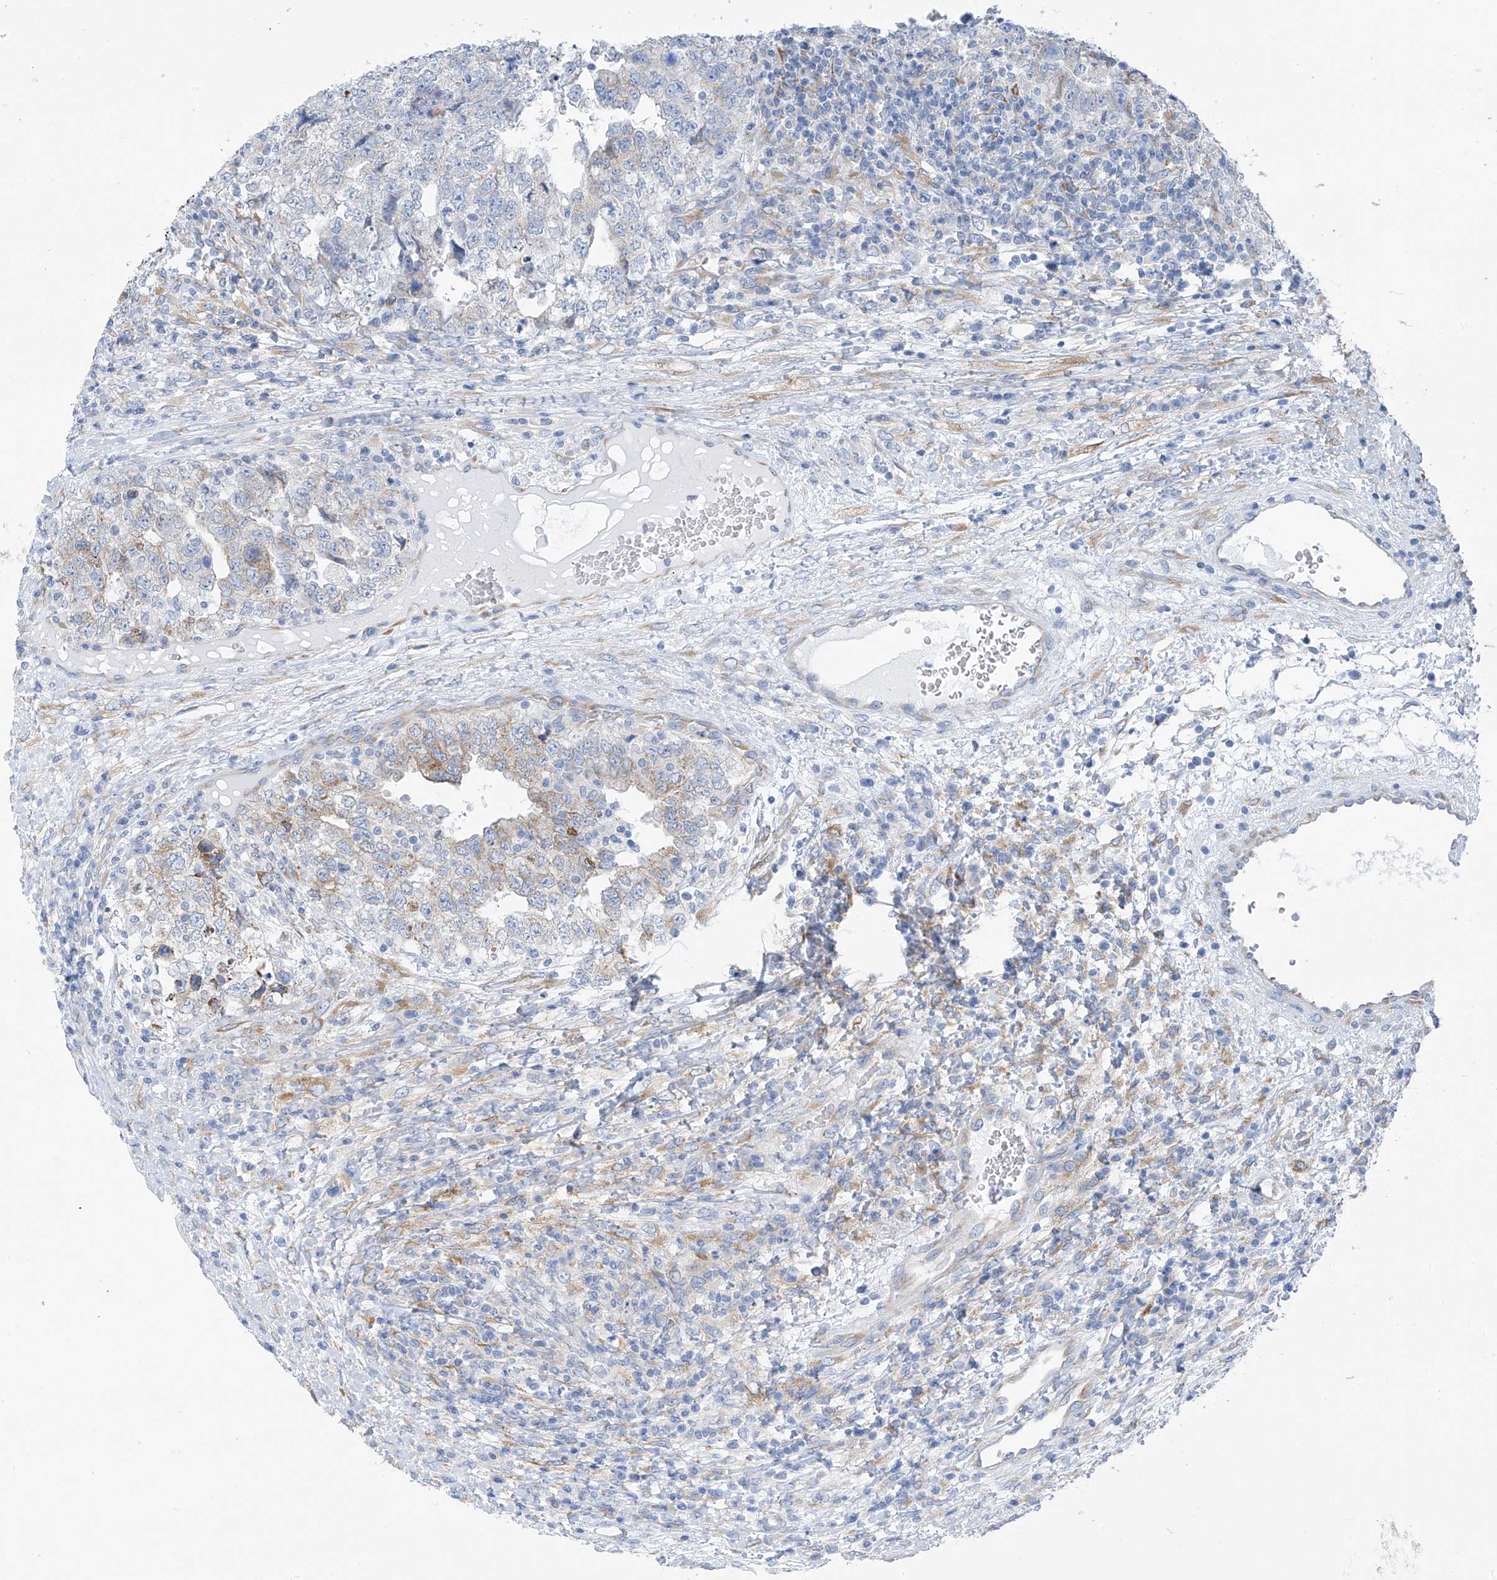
{"staining": {"intensity": "weak", "quantity": "25%-75%", "location": "cytoplasmic/membranous"}, "tissue": "testis cancer", "cell_type": "Tumor cells", "image_type": "cancer", "snomed": [{"axis": "morphology", "description": "Carcinoma, Embryonal, NOS"}, {"axis": "topography", "description": "Testis"}], "caption": "A photomicrograph showing weak cytoplasmic/membranous expression in approximately 25%-75% of tumor cells in testis cancer (embryonal carcinoma), as visualized by brown immunohistochemical staining.", "gene": "RCN2", "patient": {"sex": "male", "age": 37}}